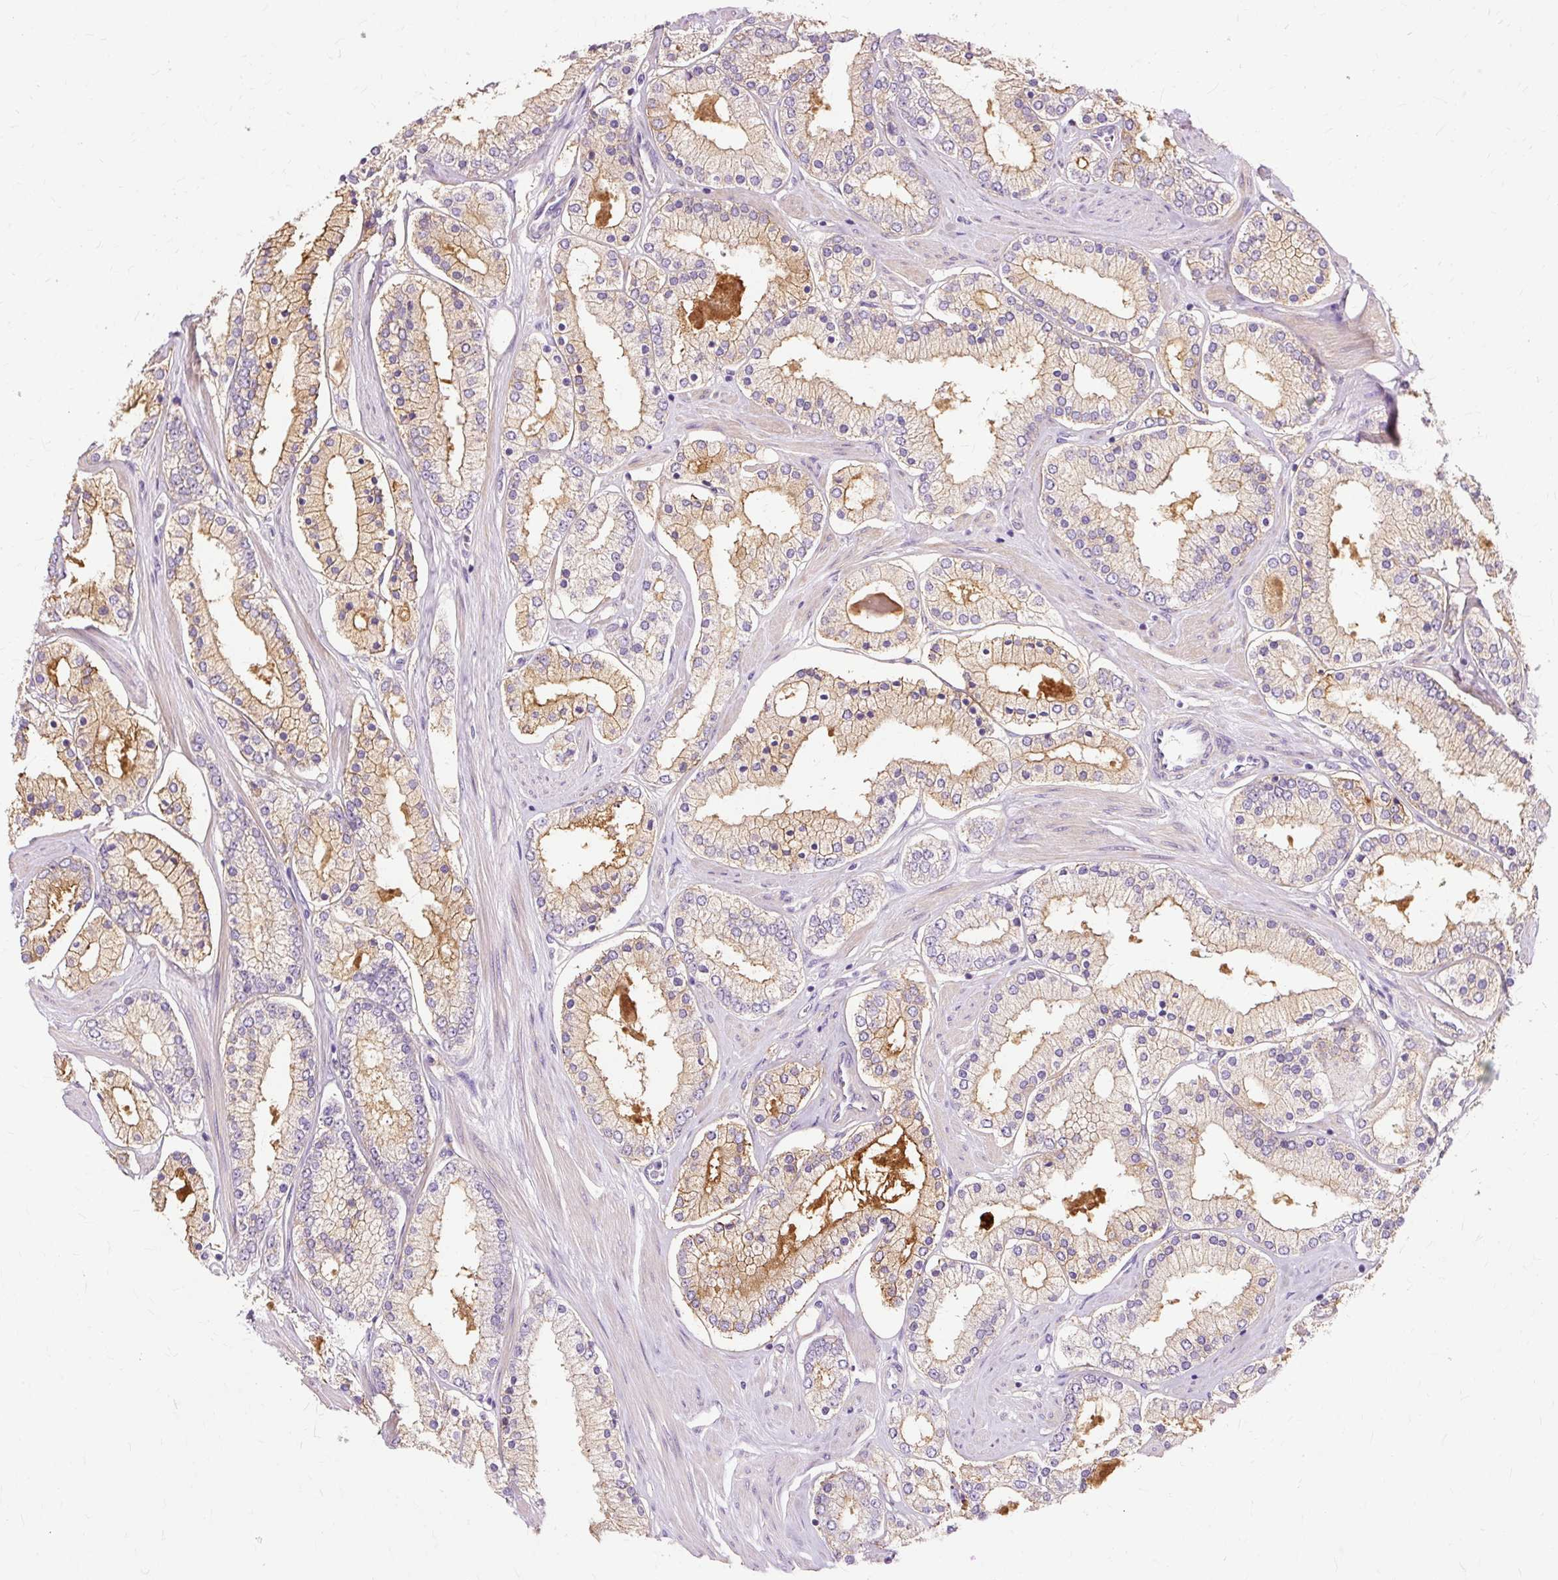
{"staining": {"intensity": "moderate", "quantity": "25%-75%", "location": "cytoplasmic/membranous"}, "tissue": "prostate cancer", "cell_type": "Tumor cells", "image_type": "cancer", "snomed": [{"axis": "morphology", "description": "Adenocarcinoma, Low grade"}, {"axis": "topography", "description": "Prostate"}], "caption": "The image reveals staining of adenocarcinoma (low-grade) (prostate), revealing moderate cytoplasmic/membranous protein positivity (brown color) within tumor cells. The staining was performed using DAB (3,3'-diaminobenzidine), with brown indicating positive protein expression. Nuclei are stained blue with hematoxylin.", "gene": "TSPAN8", "patient": {"sex": "male", "age": 42}}